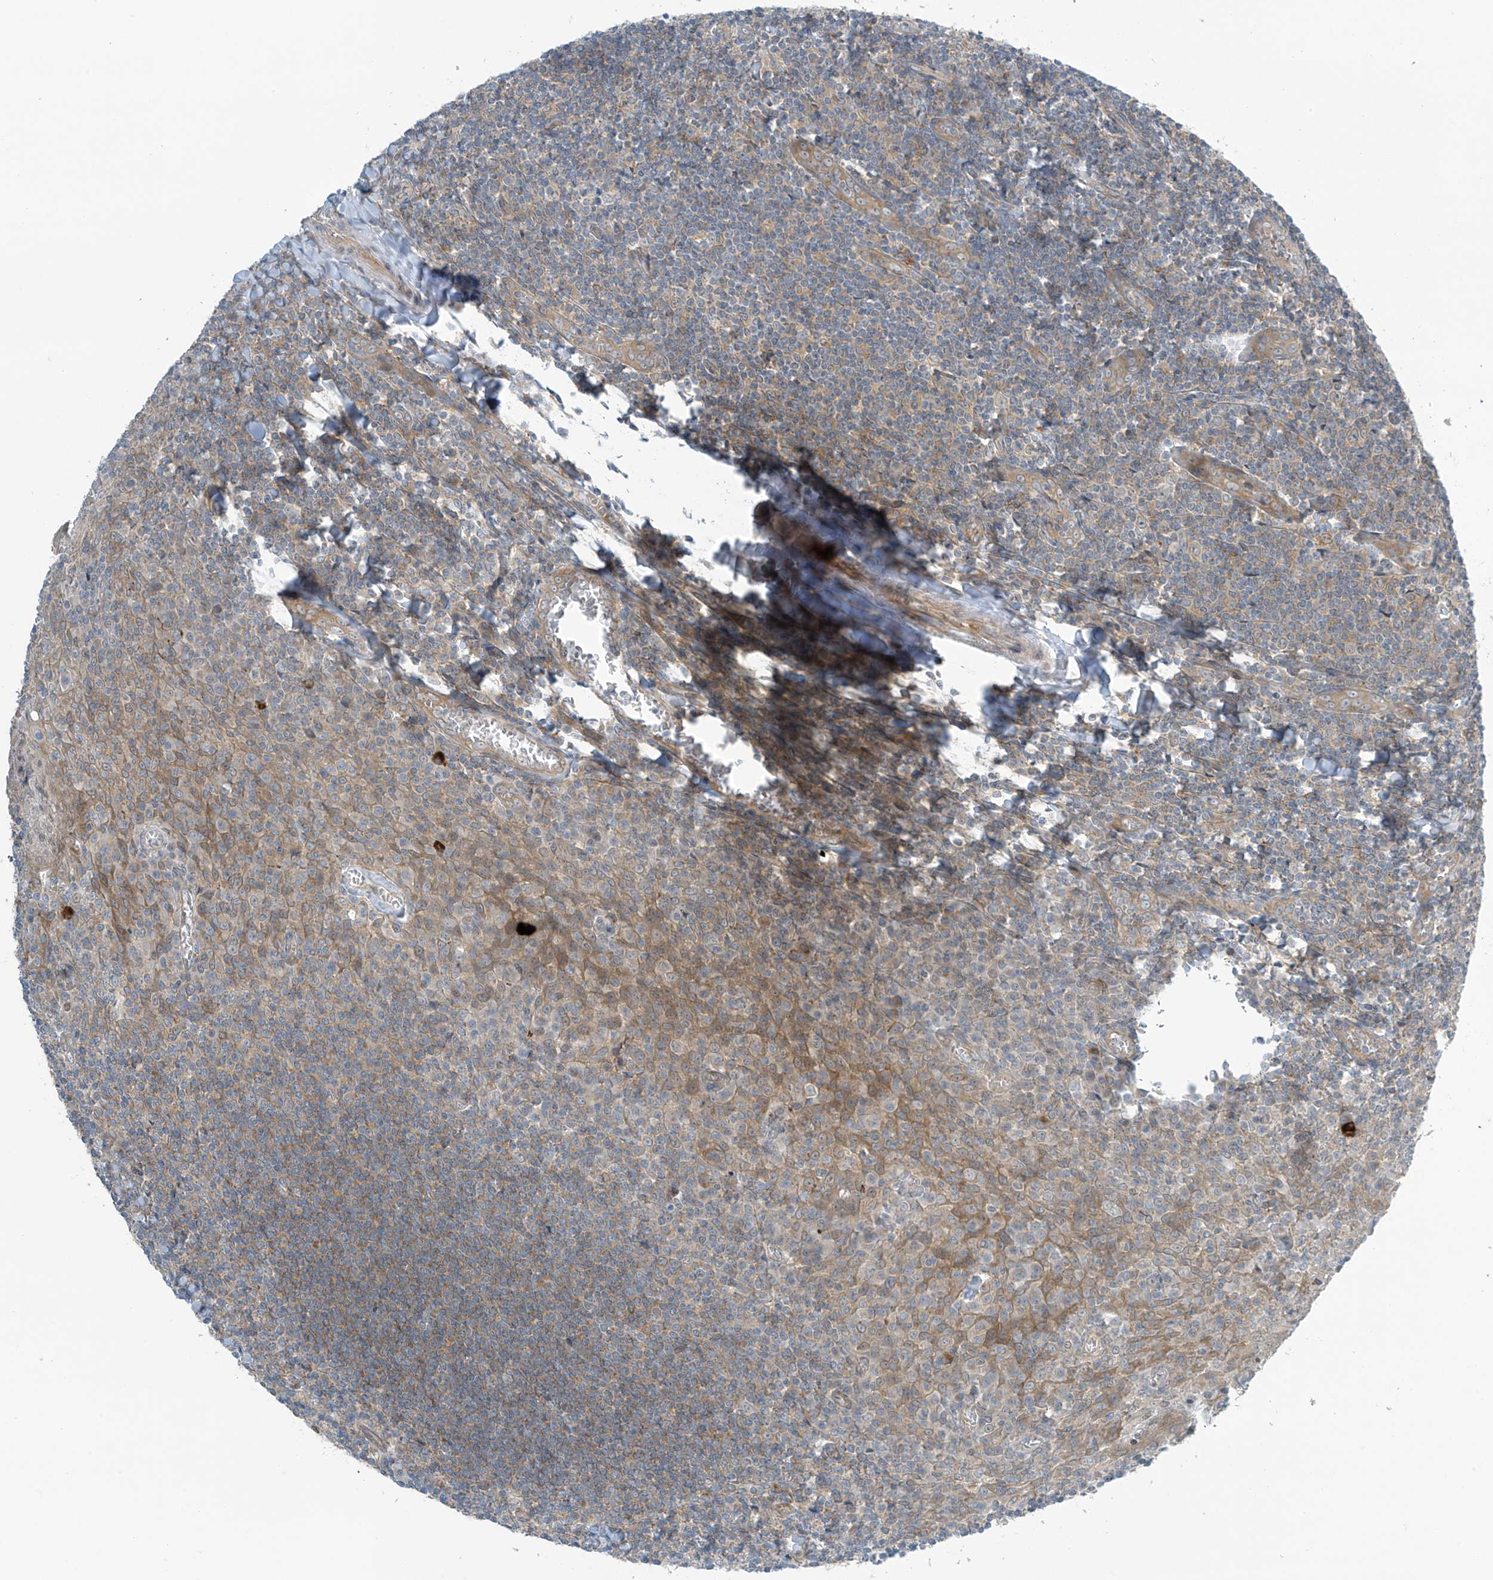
{"staining": {"intensity": "weak", "quantity": ">75%", "location": "cytoplasmic/membranous"}, "tissue": "tonsil", "cell_type": "Germinal center cells", "image_type": "normal", "snomed": [{"axis": "morphology", "description": "Normal tissue, NOS"}, {"axis": "topography", "description": "Tonsil"}], "caption": "This image reveals normal tonsil stained with IHC to label a protein in brown. The cytoplasmic/membranous of germinal center cells show weak positivity for the protein. Nuclei are counter-stained blue.", "gene": "FSD1L", "patient": {"sex": "male", "age": 27}}